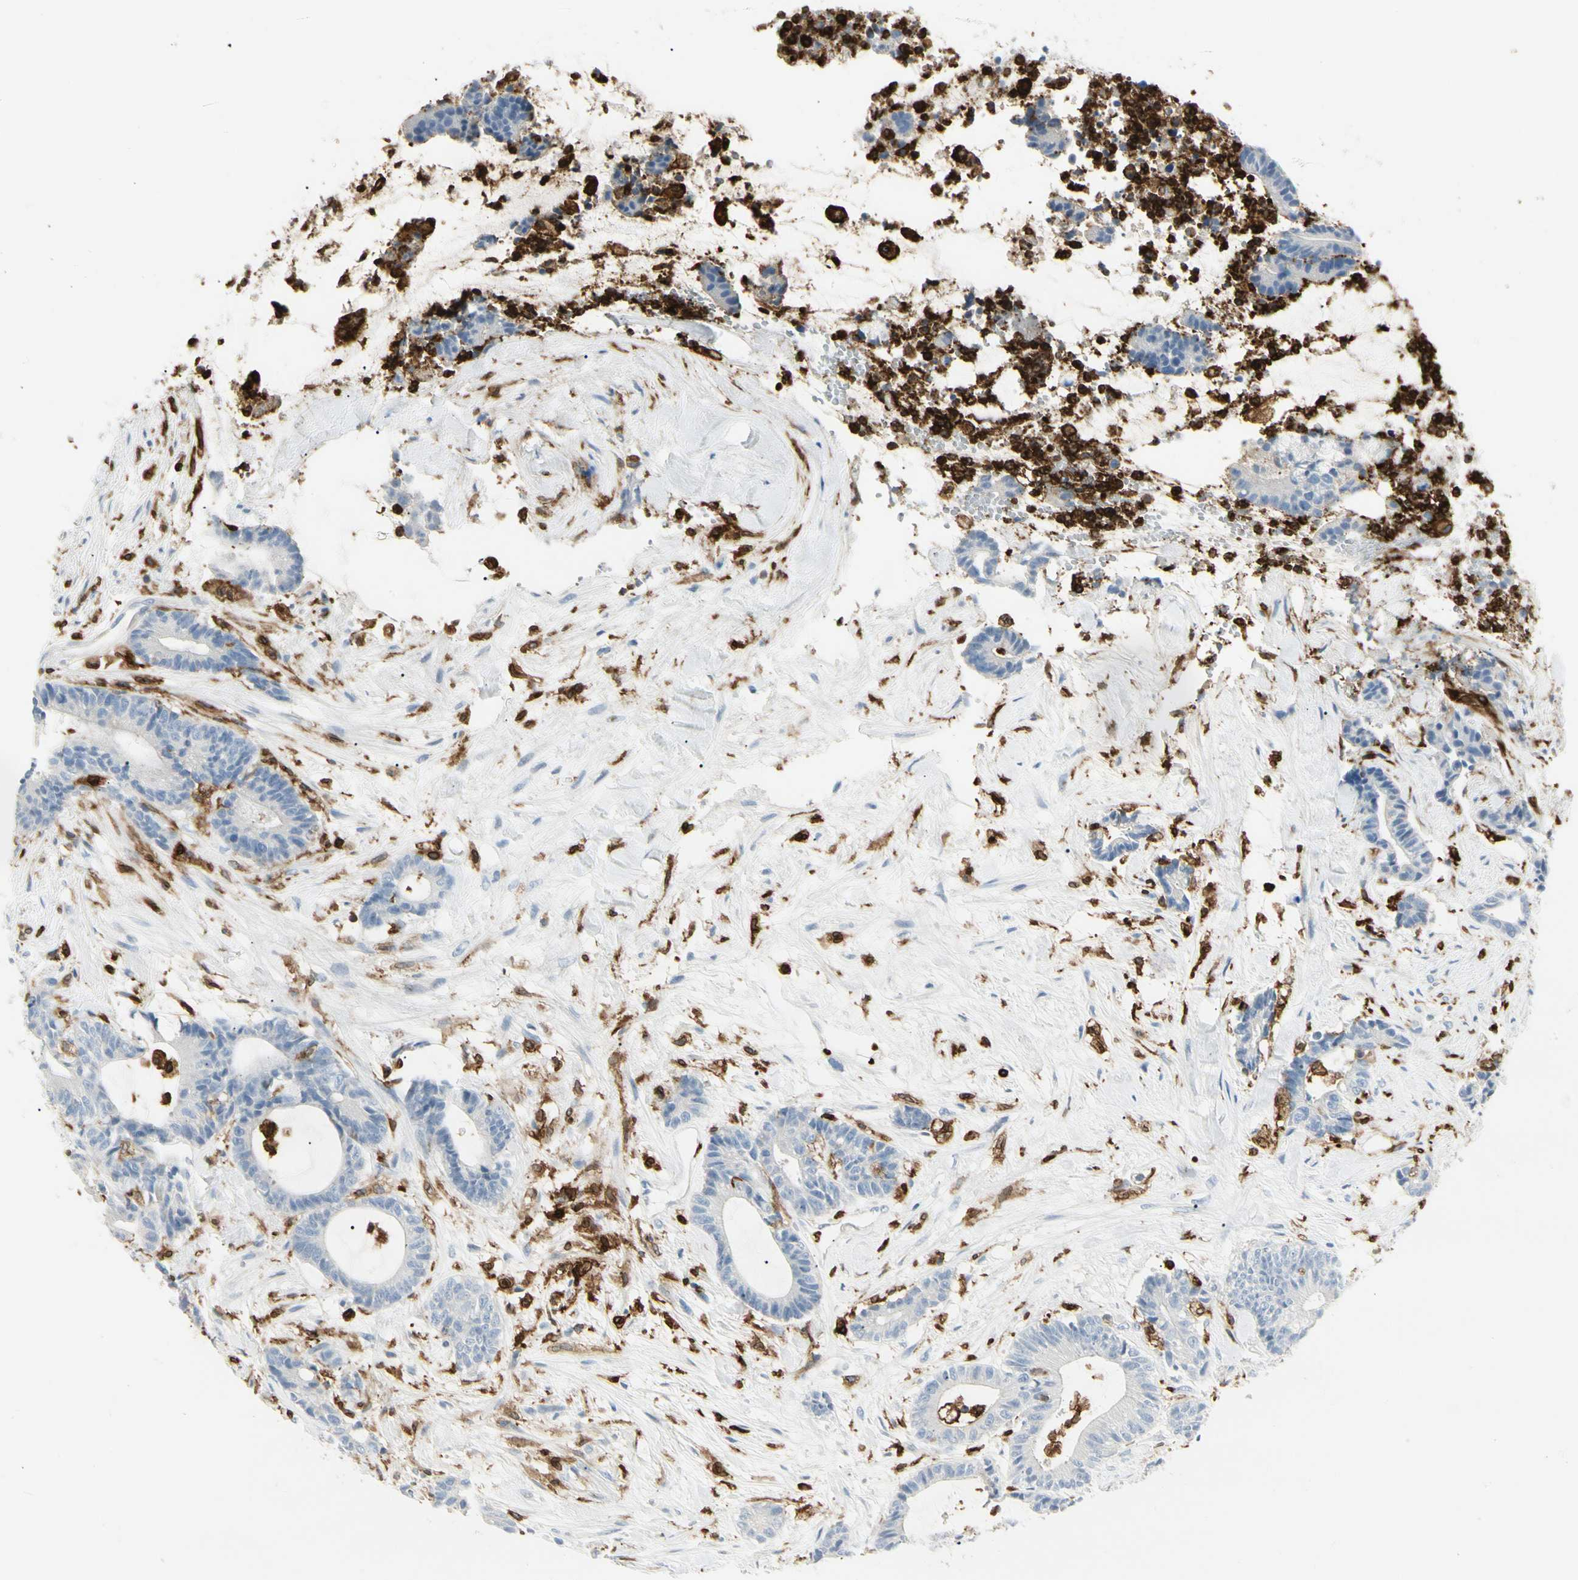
{"staining": {"intensity": "negative", "quantity": "none", "location": "none"}, "tissue": "colorectal cancer", "cell_type": "Tumor cells", "image_type": "cancer", "snomed": [{"axis": "morphology", "description": "Adenocarcinoma, NOS"}, {"axis": "topography", "description": "Colon"}], "caption": "IHC of adenocarcinoma (colorectal) exhibits no expression in tumor cells. (DAB (3,3'-diaminobenzidine) immunohistochemistry, high magnification).", "gene": "ITGB2", "patient": {"sex": "female", "age": 84}}